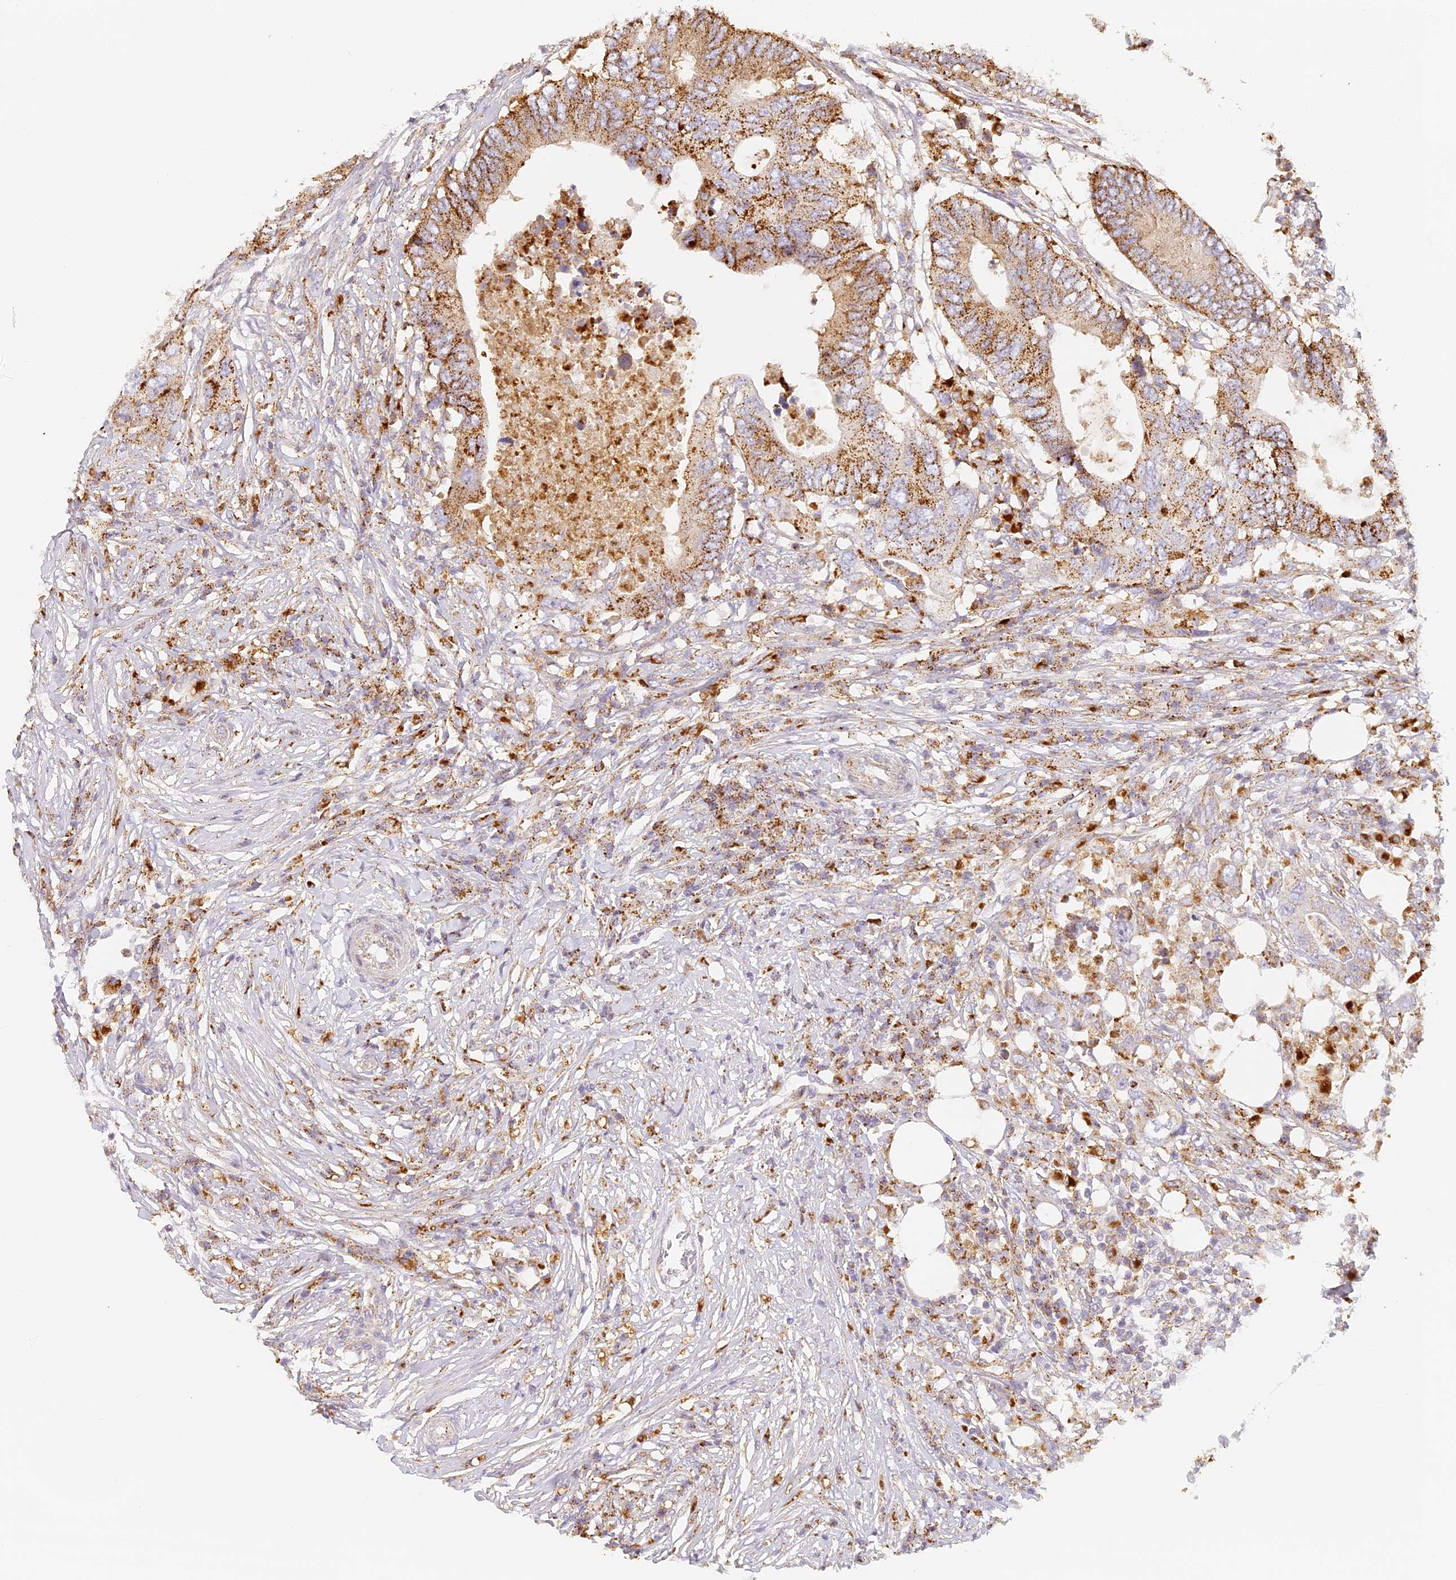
{"staining": {"intensity": "moderate", "quantity": ">75%", "location": "cytoplasmic/membranous"}, "tissue": "colorectal cancer", "cell_type": "Tumor cells", "image_type": "cancer", "snomed": [{"axis": "morphology", "description": "Adenocarcinoma, NOS"}, {"axis": "topography", "description": "Colon"}], "caption": "Protein staining by immunohistochemistry (IHC) shows moderate cytoplasmic/membranous positivity in about >75% of tumor cells in colorectal adenocarcinoma.", "gene": "LAMP2", "patient": {"sex": "male", "age": 71}}